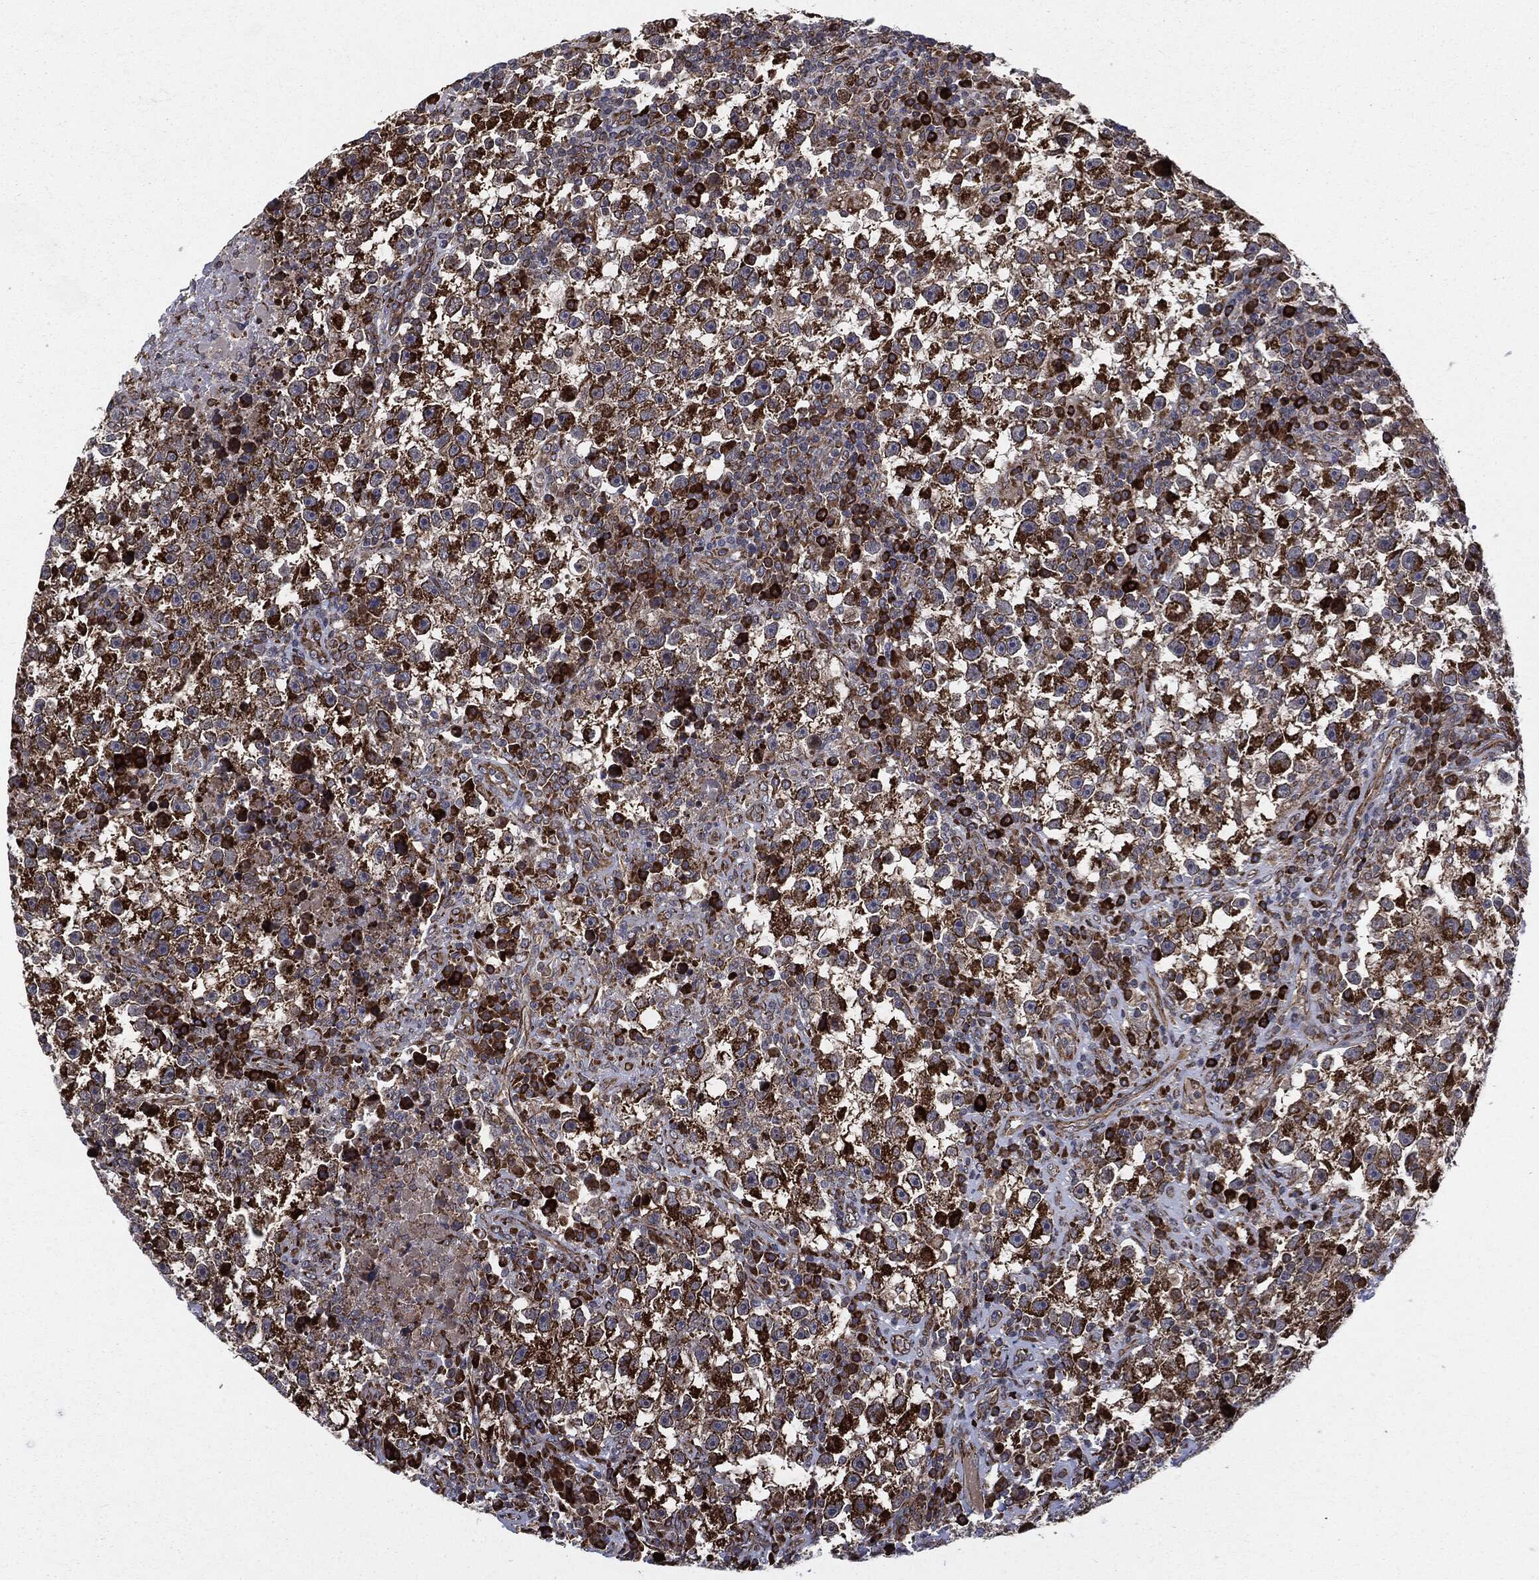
{"staining": {"intensity": "strong", "quantity": ">75%", "location": "cytoplasmic/membranous"}, "tissue": "testis cancer", "cell_type": "Tumor cells", "image_type": "cancer", "snomed": [{"axis": "morphology", "description": "Seminoma, NOS"}, {"axis": "topography", "description": "Testis"}], "caption": "About >75% of tumor cells in human testis cancer reveal strong cytoplasmic/membranous protein expression as visualized by brown immunohistochemical staining.", "gene": "CYLD", "patient": {"sex": "male", "age": 47}}